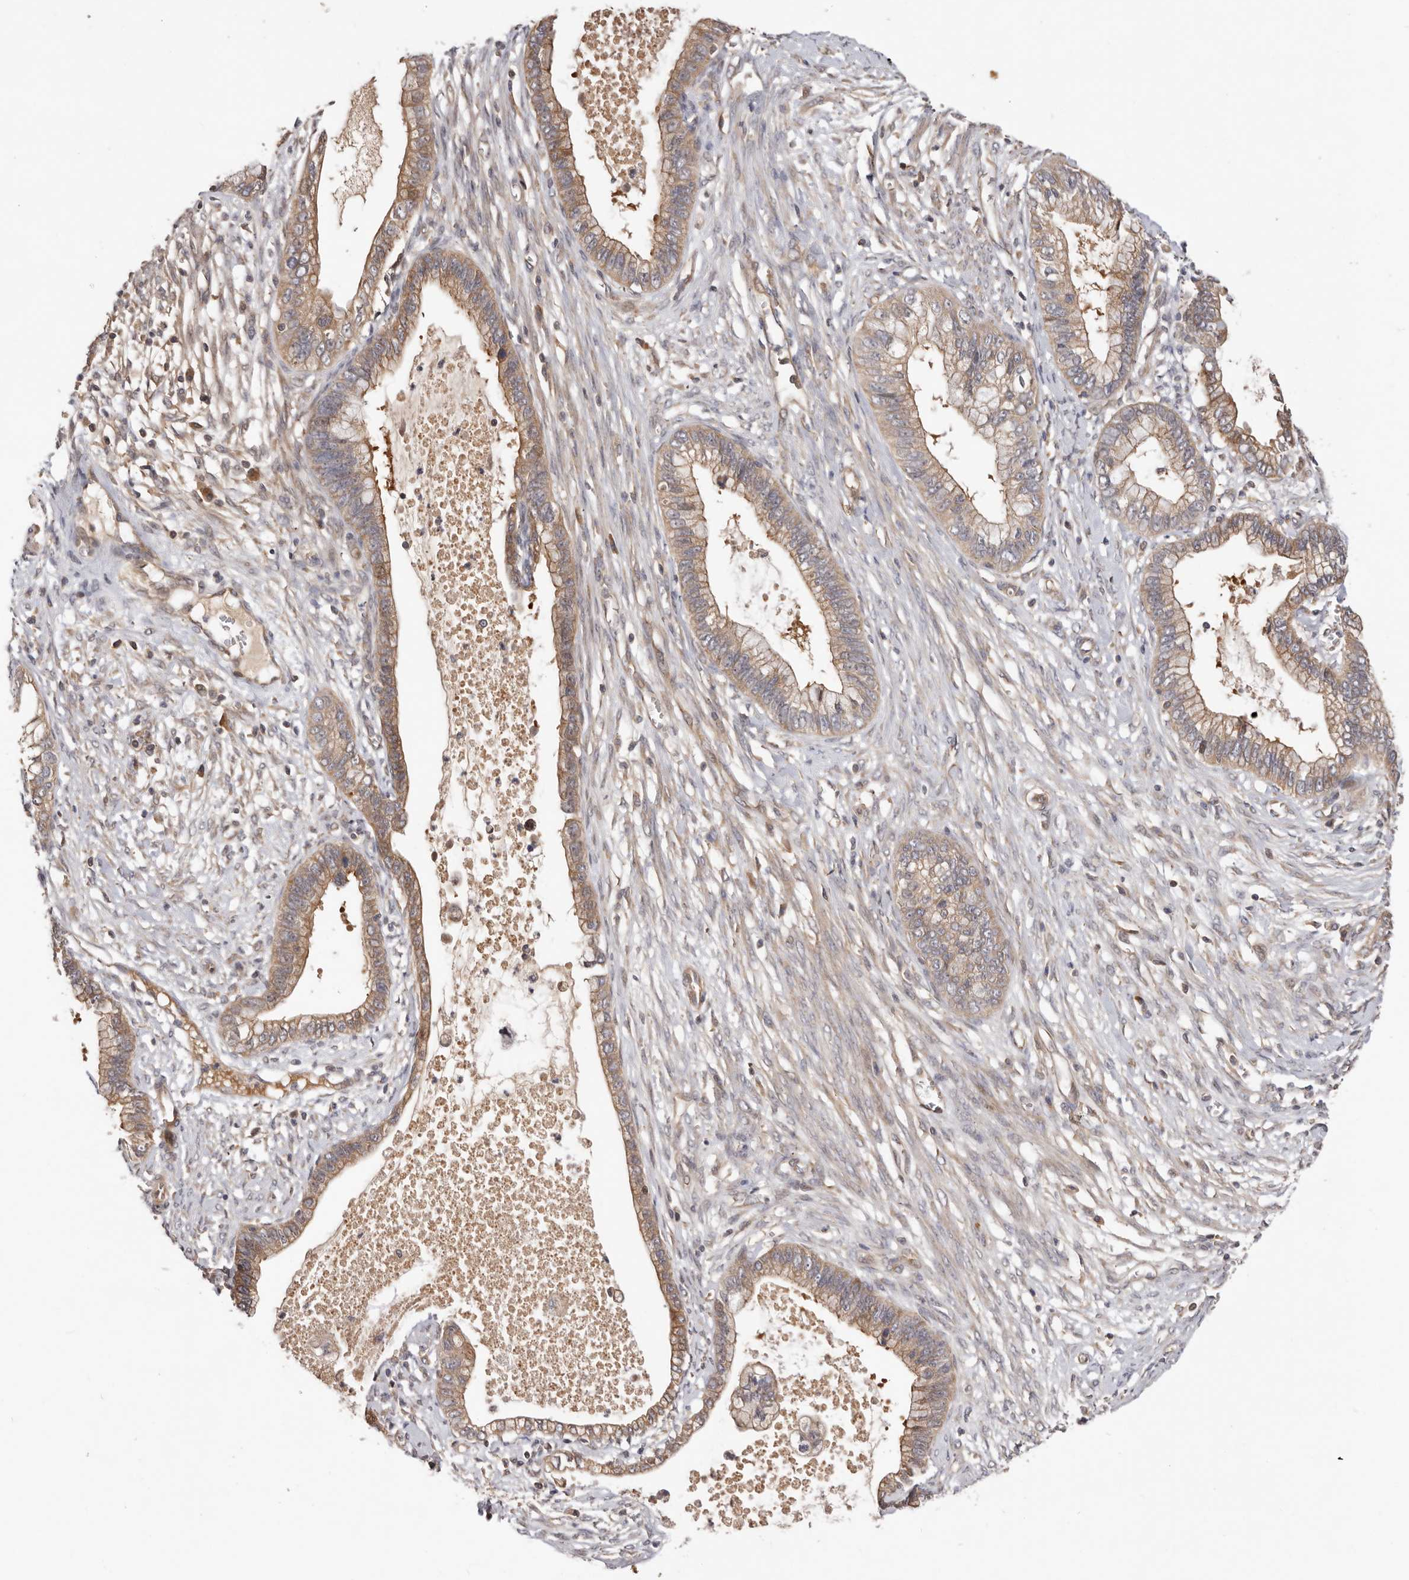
{"staining": {"intensity": "moderate", "quantity": ">75%", "location": "cytoplasmic/membranous"}, "tissue": "cervical cancer", "cell_type": "Tumor cells", "image_type": "cancer", "snomed": [{"axis": "morphology", "description": "Adenocarcinoma, NOS"}, {"axis": "topography", "description": "Cervix"}], "caption": "High-magnification brightfield microscopy of adenocarcinoma (cervical) stained with DAB (3,3'-diaminobenzidine) (brown) and counterstained with hematoxylin (blue). tumor cells exhibit moderate cytoplasmic/membranous staining is appreciated in approximately>75% of cells.", "gene": "DOP1A", "patient": {"sex": "female", "age": 44}}